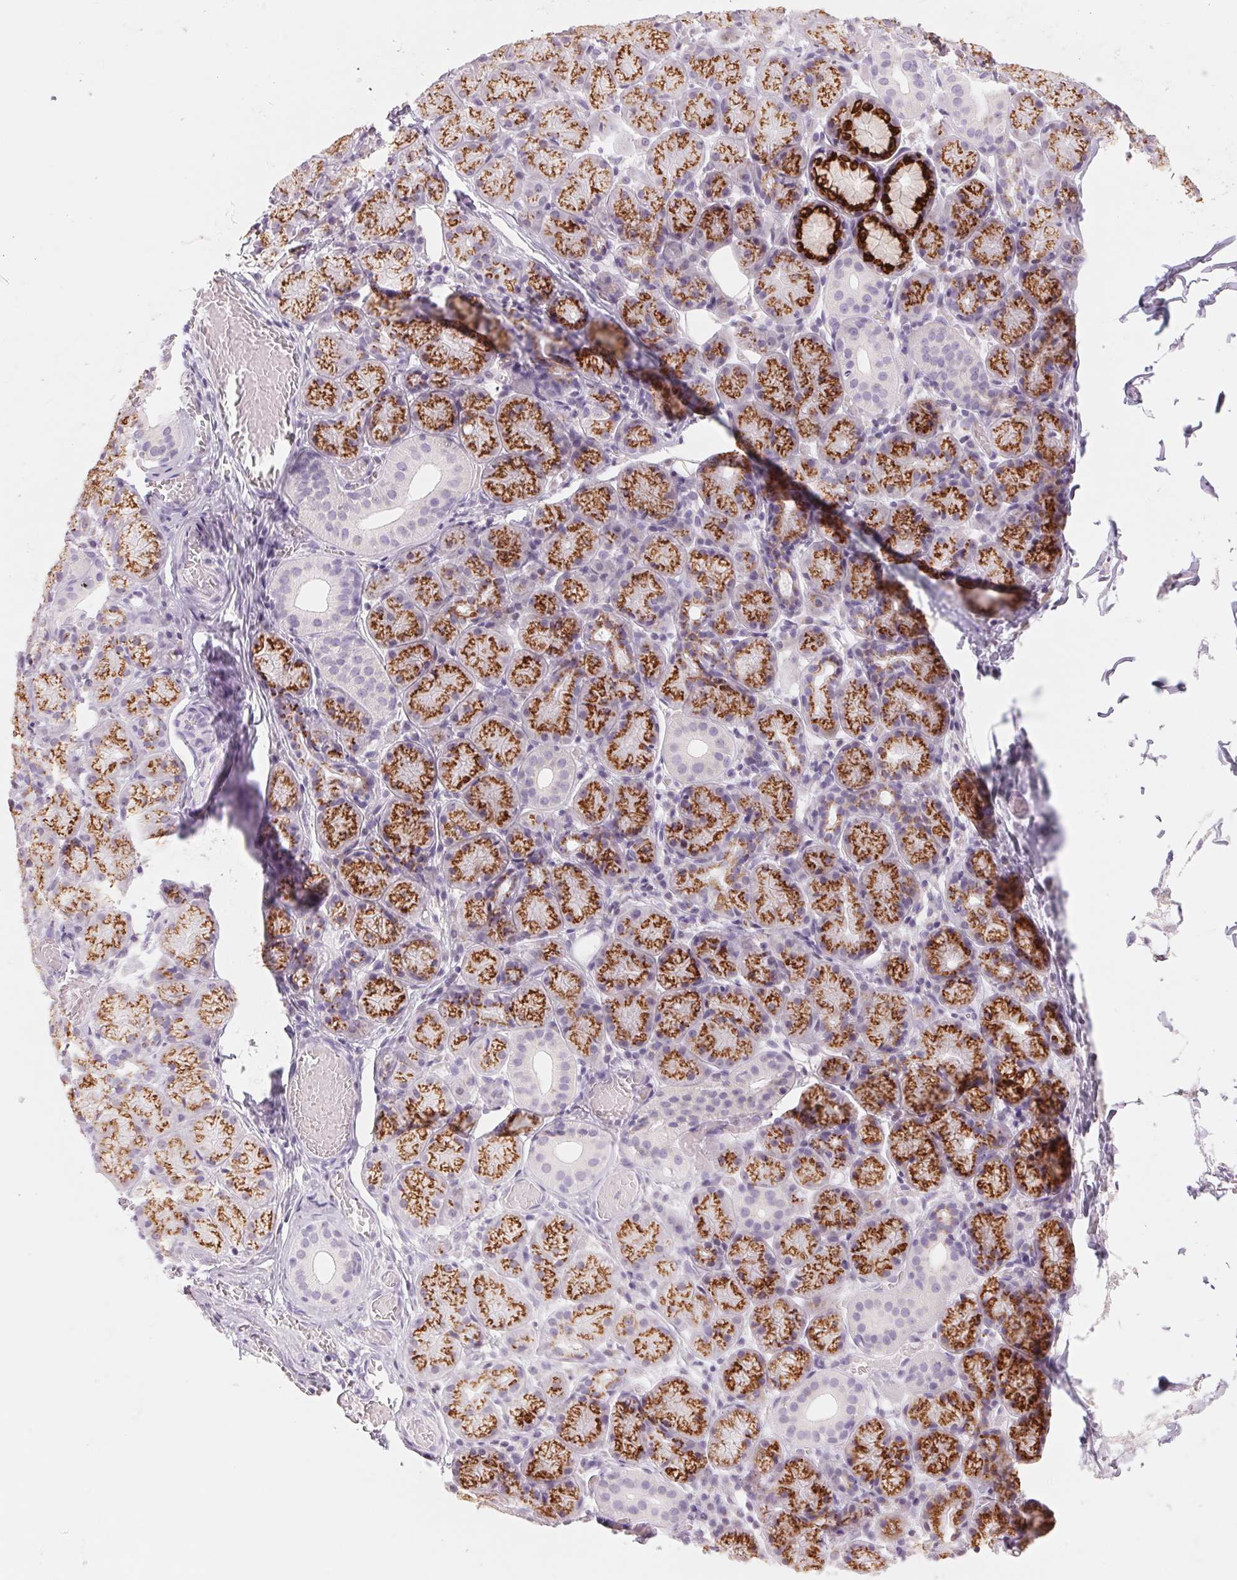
{"staining": {"intensity": "strong", "quantity": "25%-75%", "location": "cytoplasmic/membranous"}, "tissue": "salivary gland", "cell_type": "Glandular cells", "image_type": "normal", "snomed": [{"axis": "morphology", "description": "Normal tissue, NOS"}, {"axis": "topography", "description": "Salivary gland"}, {"axis": "topography", "description": "Peripheral nerve tissue"}], "caption": "Protein expression analysis of unremarkable salivary gland demonstrates strong cytoplasmic/membranous positivity in approximately 25%-75% of glandular cells.", "gene": "GALNT7", "patient": {"sex": "female", "age": 24}}